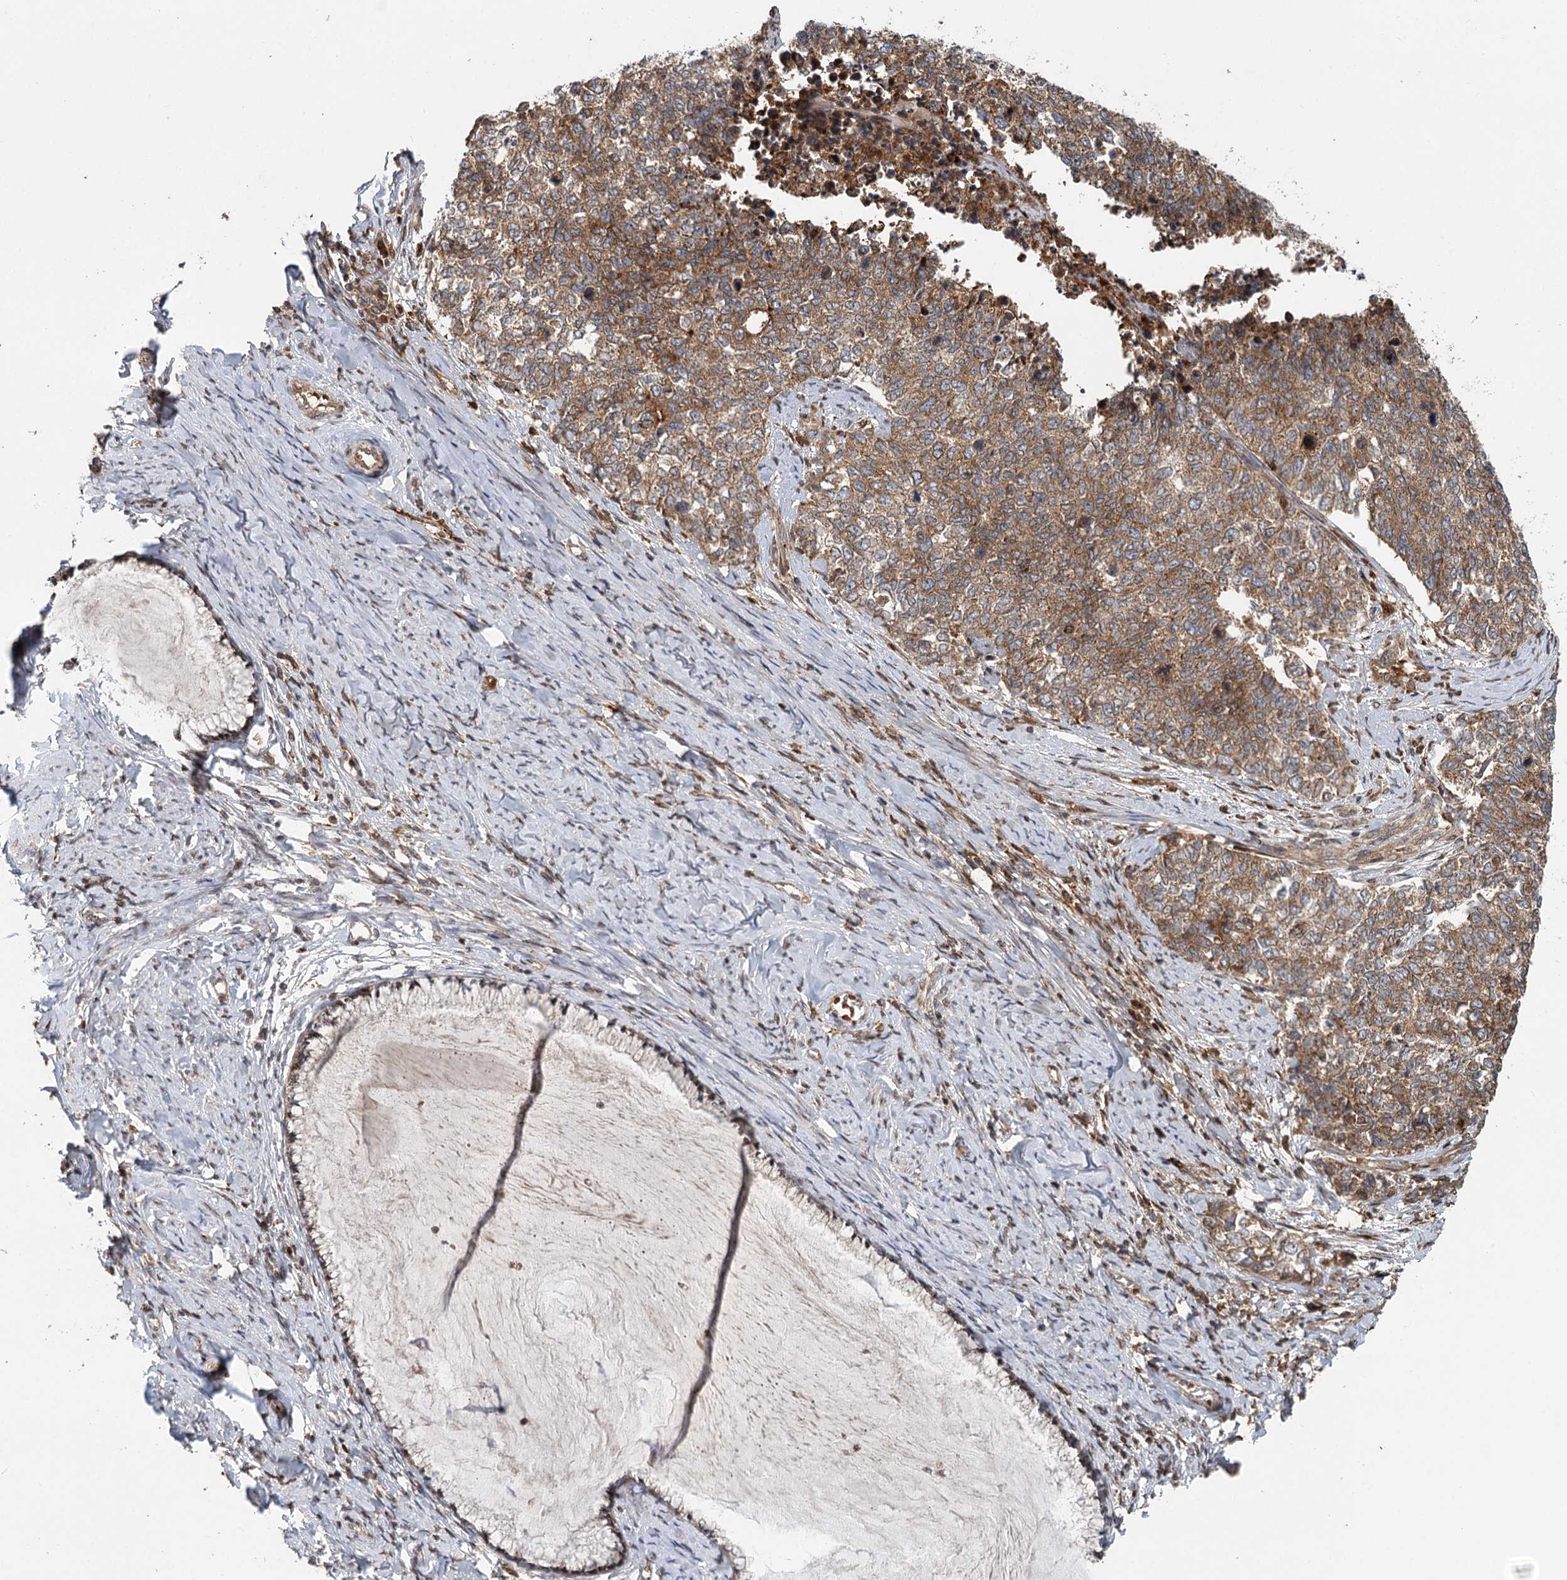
{"staining": {"intensity": "moderate", "quantity": ">75%", "location": "cytoplasmic/membranous"}, "tissue": "cervical cancer", "cell_type": "Tumor cells", "image_type": "cancer", "snomed": [{"axis": "morphology", "description": "Squamous cell carcinoma, NOS"}, {"axis": "topography", "description": "Cervix"}], "caption": "Immunohistochemistry of human cervical cancer (squamous cell carcinoma) reveals medium levels of moderate cytoplasmic/membranous expression in about >75% of tumor cells.", "gene": "RNF111", "patient": {"sex": "female", "age": 63}}